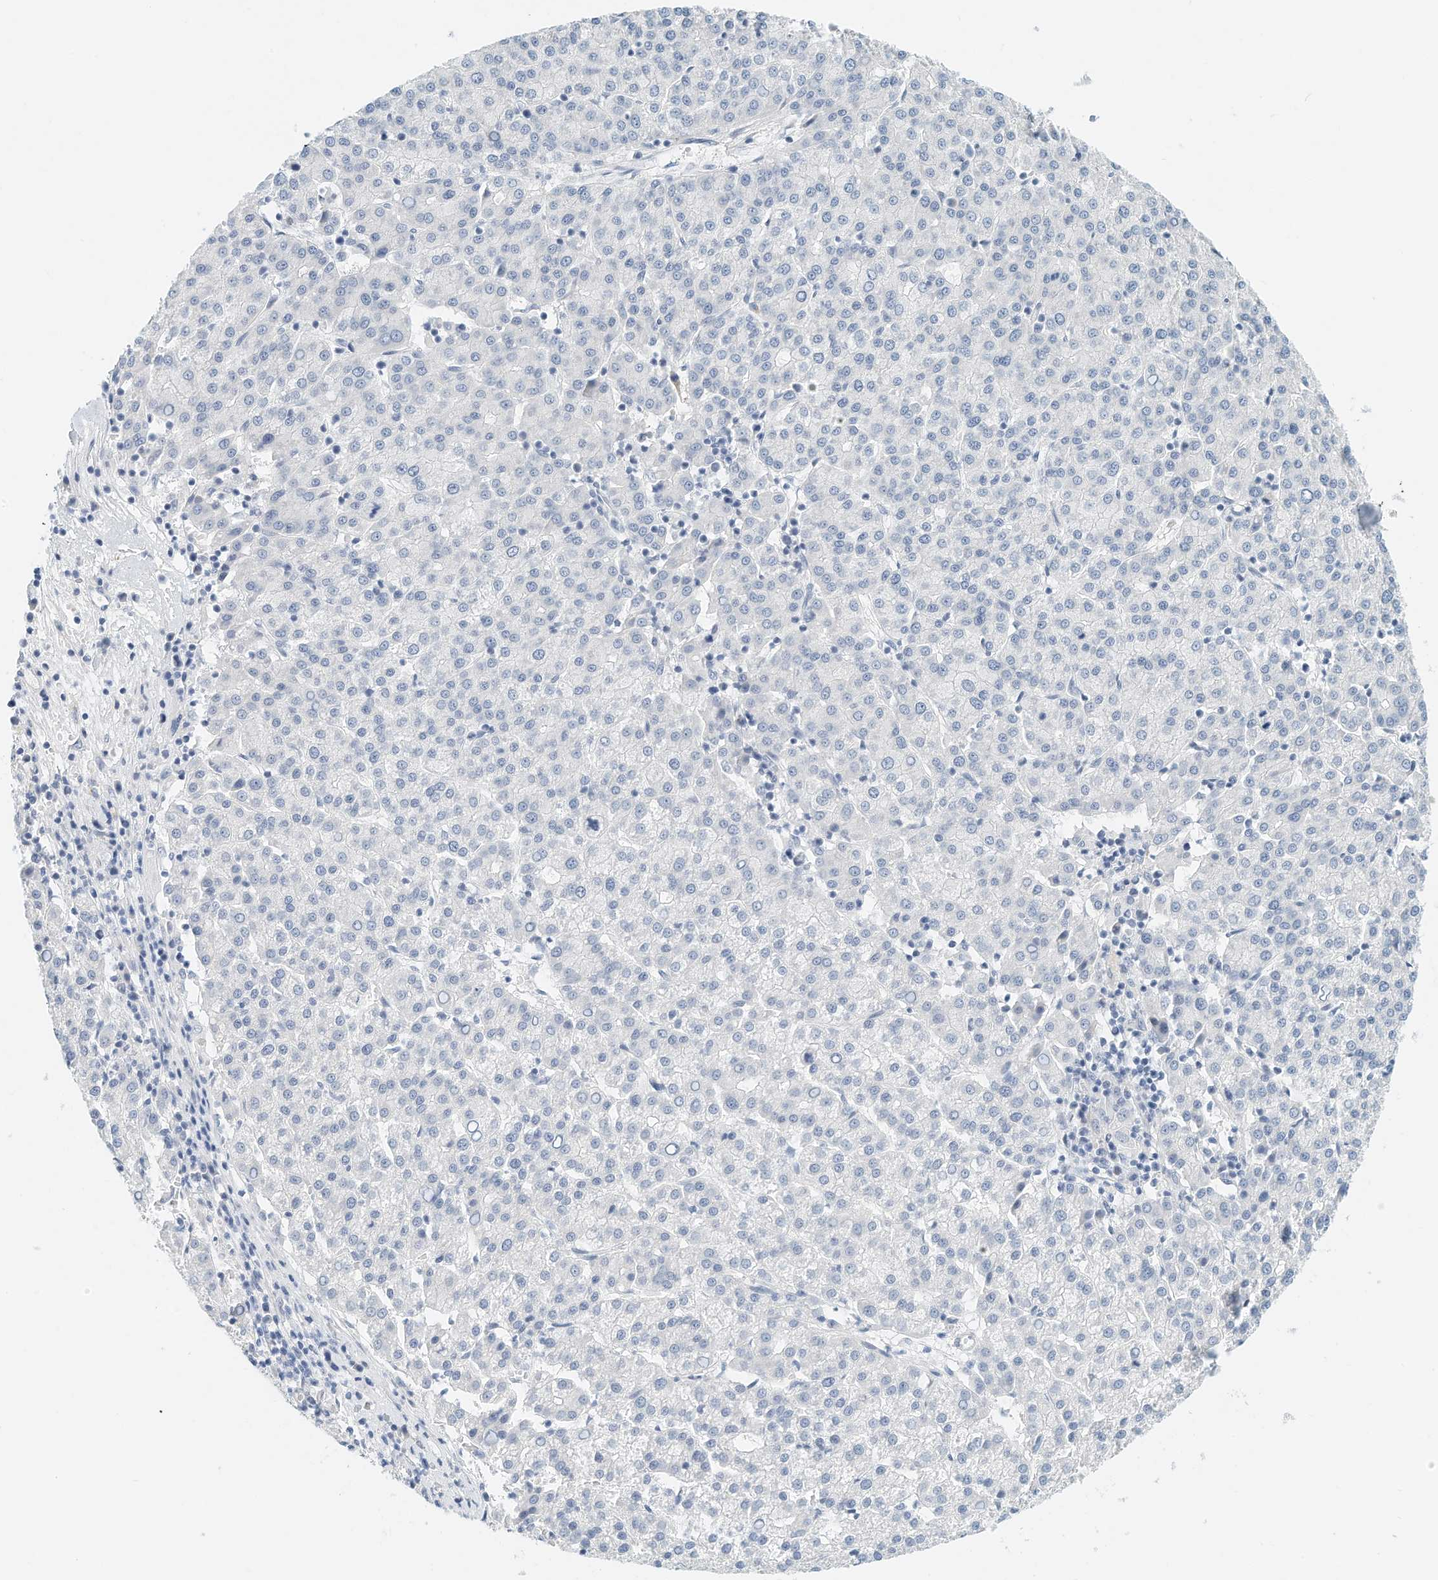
{"staining": {"intensity": "negative", "quantity": "none", "location": "none"}, "tissue": "liver cancer", "cell_type": "Tumor cells", "image_type": "cancer", "snomed": [{"axis": "morphology", "description": "Carcinoma, Hepatocellular, NOS"}, {"axis": "topography", "description": "Liver"}], "caption": "Immunohistochemical staining of human liver cancer (hepatocellular carcinoma) displays no significant expression in tumor cells.", "gene": "ARHGAP28", "patient": {"sex": "female", "age": 58}}